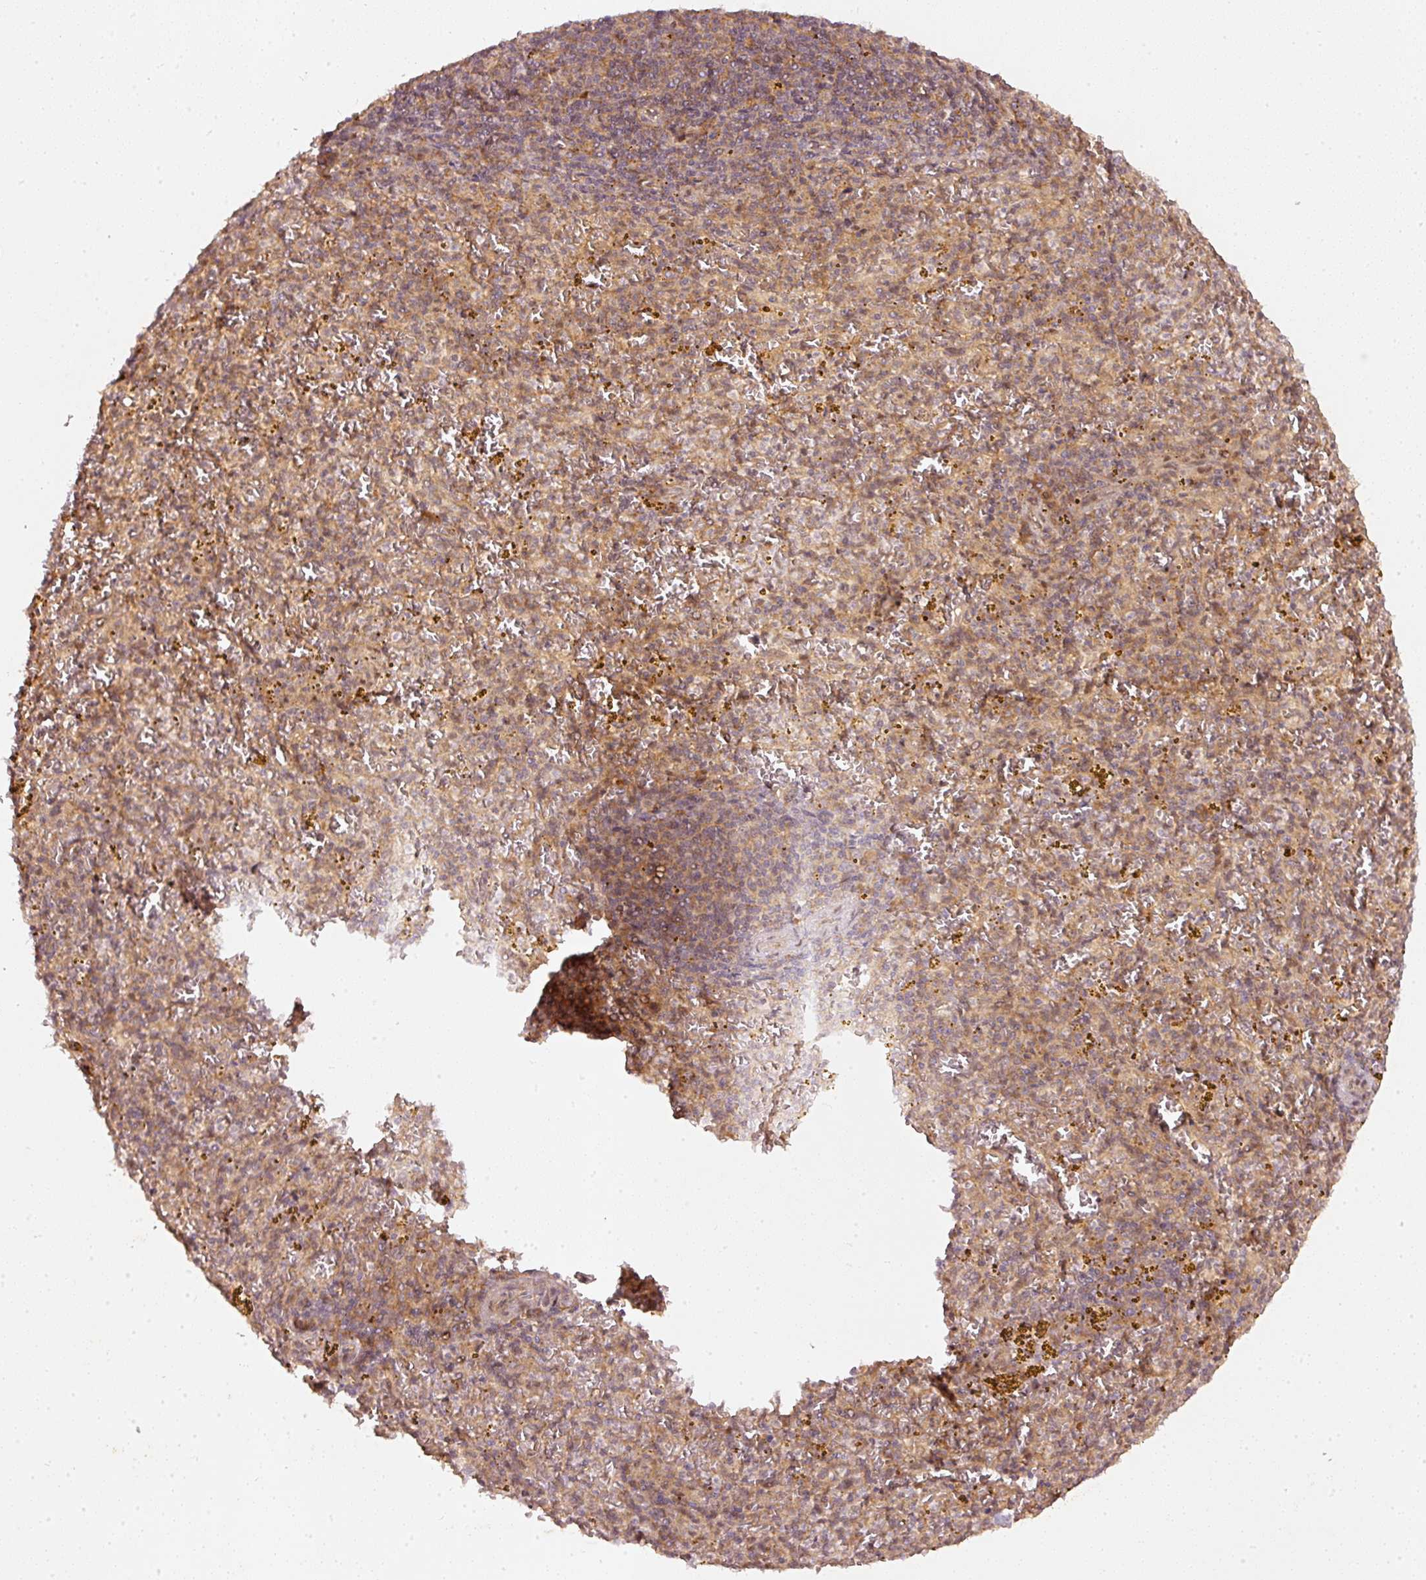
{"staining": {"intensity": "weak", "quantity": "25%-75%", "location": "cytoplasmic/membranous"}, "tissue": "spleen", "cell_type": "Cells in red pulp", "image_type": "normal", "snomed": [{"axis": "morphology", "description": "Normal tissue, NOS"}, {"axis": "topography", "description": "Spleen"}], "caption": "High-power microscopy captured an IHC image of normal spleen, revealing weak cytoplasmic/membranous staining in about 25%-75% of cells in red pulp. (Brightfield microscopy of DAB IHC at high magnification).", "gene": "ZNF580", "patient": {"sex": "male", "age": 57}}